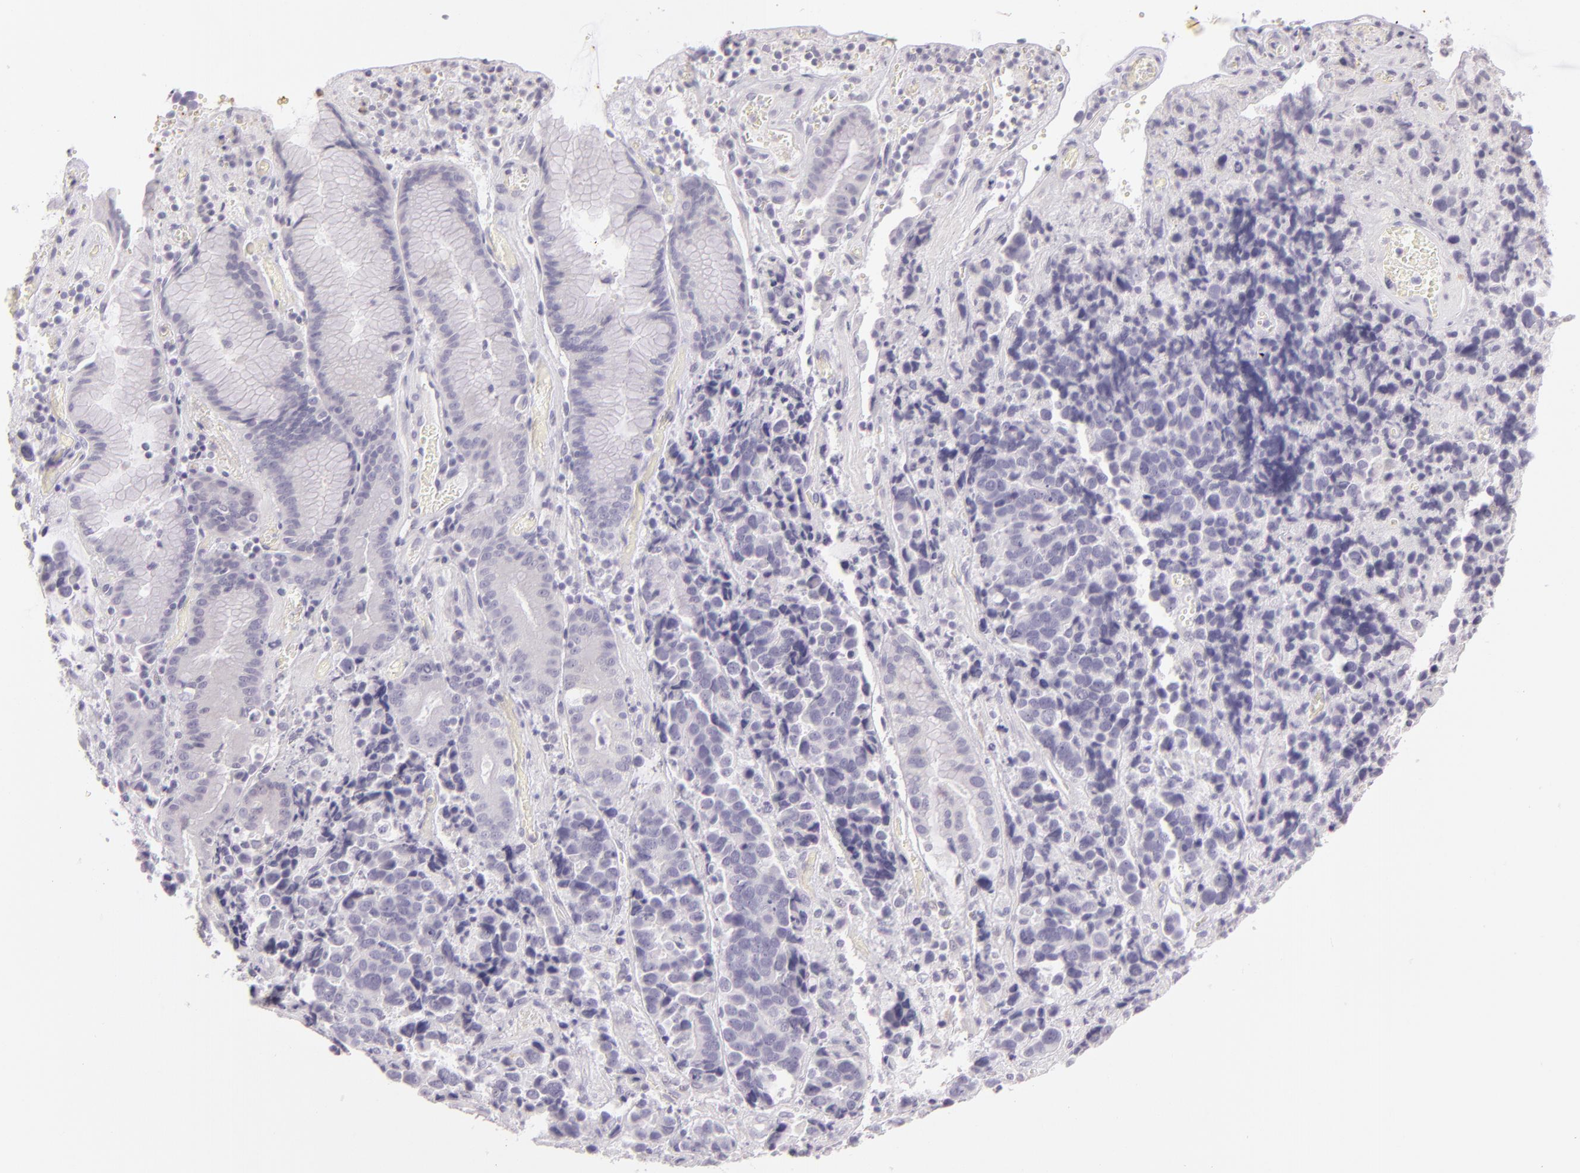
{"staining": {"intensity": "negative", "quantity": "none", "location": "none"}, "tissue": "stomach cancer", "cell_type": "Tumor cells", "image_type": "cancer", "snomed": [{"axis": "morphology", "description": "Adenocarcinoma, NOS"}, {"axis": "topography", "description": "Stomach, upper"}], "caption": "A histopathology image of human adenocarcinoma (stomach) is negative for staining in tumor cells. Nuclei are stained in blue.", "gene": "CBS", "patient": {"sex": "male", "age": 71}}